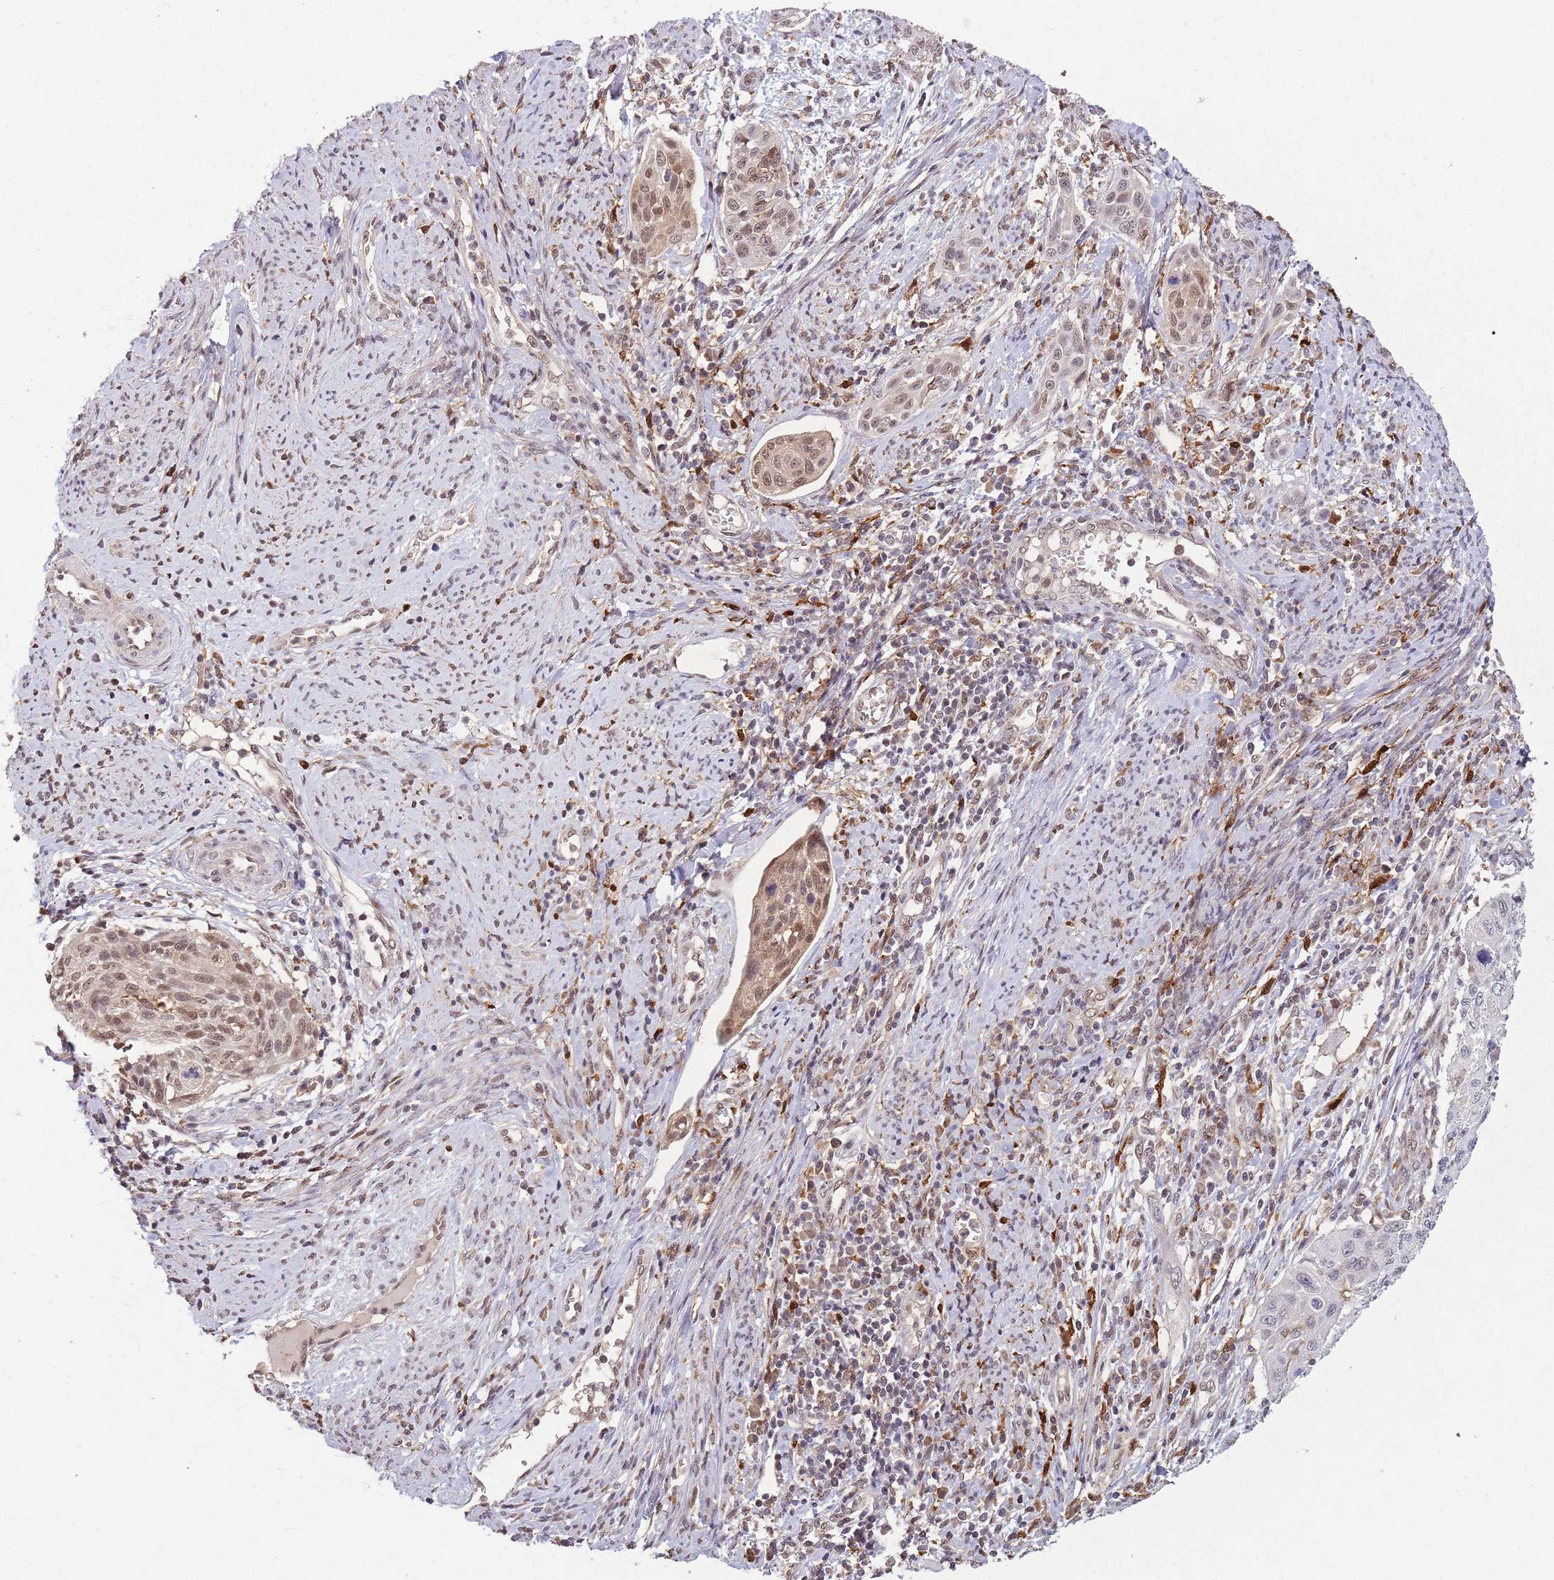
{"staining": {"intensity": "moderate", "quantity": "25%-75%", "location": "cytoplasmic/membranous,nuclear"}, "tissue": "cervical cancer", "cell_type": "Tumor cells", "image_type": "cancer", "snomed": [{"axis": "morphology", "description": "Squamous cell carcinoma, NOS"}, {"axis": "topography", "description": "Cervix"}], "caption": "Moderate cytoplasmic/membranous and nuclear staining for a protein is present in approximately 25%-75% of tumor cells of cervical squamous cell carcinoma using immunohistochemistry.", "gene": "ZNF639", "patient": {"sex": "female", "age": 70}}